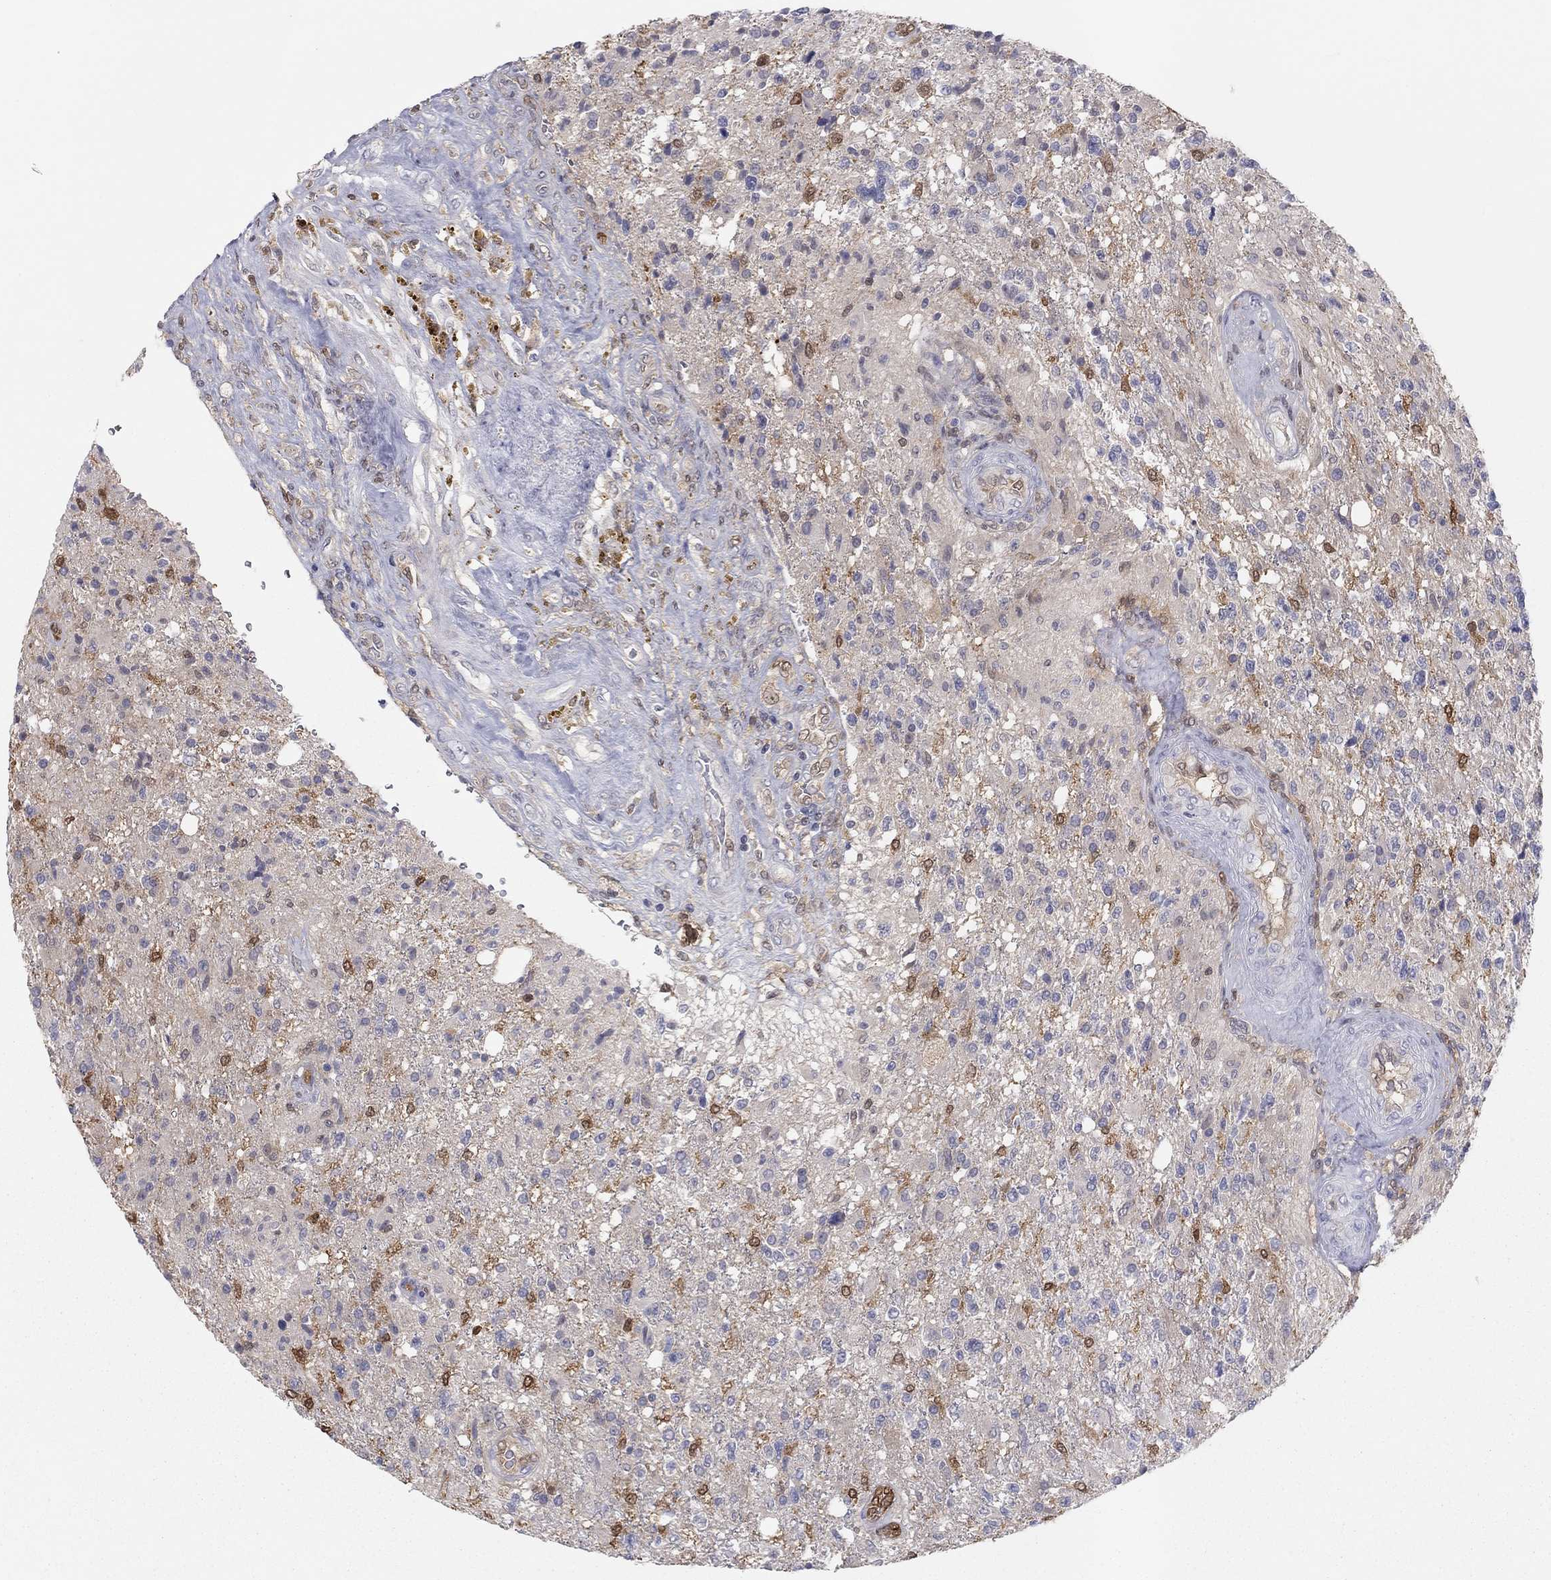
{"staining": {"intensity": "moderate", "quantity": "<25%", "location": "cytoplasmic/membranous"}, "tissue": "glioma", "cell_type": "Tumor cells", "image_type": "cancer", "snomed": [{"axis": "morphology", "description": "Glioma, malignant, High grade"}, {"axis": "topography", "description": "Brain"}], "caption": "Brown immunohistochemical staining in human glioma demonstrates moderate cytoplasmic/membranous expression in approximately <25% of tumor cells.", "gene": "PDXK", "patient": {"sex": "male", "age": 56}}